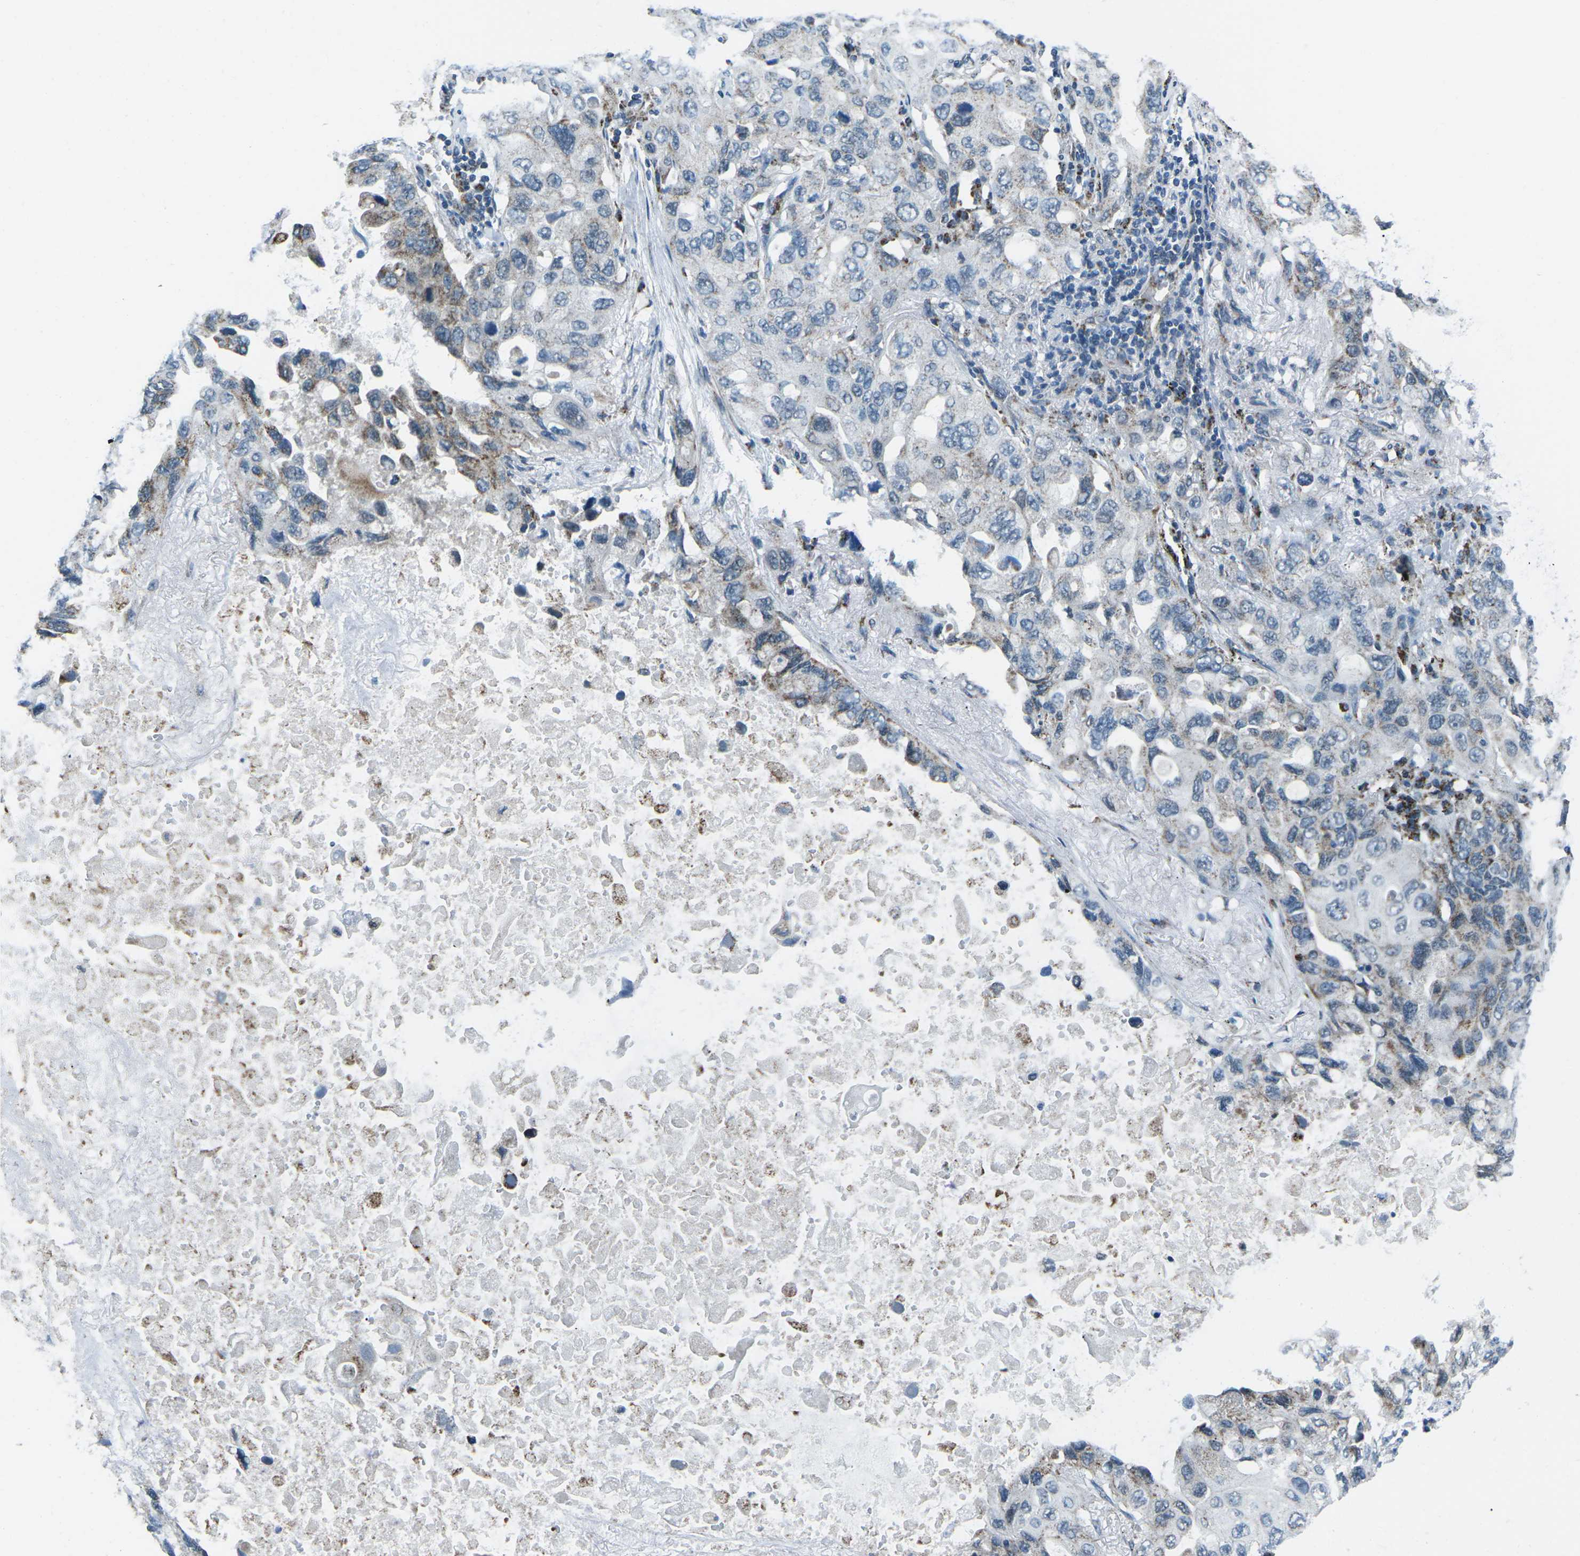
{"staining": {"intensity": "moderate", "quantity": "<25%", "location": "cytoplasmic/membranous"}, "tissue": "lung cancer", "cell_type": "Tumor cells", "image_type": "cancer", "snomed": [{"axis": "morphology", "description": "Squamous cell carcinoma, NOS"}, {"axis": "topography", "description": "Lung"}], "caption": "Tumor cells display low levels of moderate cytoplasmic/membranous expression in approximately <25% of cells in human lung squamous cell carcinoma.", "gene": "RFESD", "patient": {"sex": "female", "age": 73}}